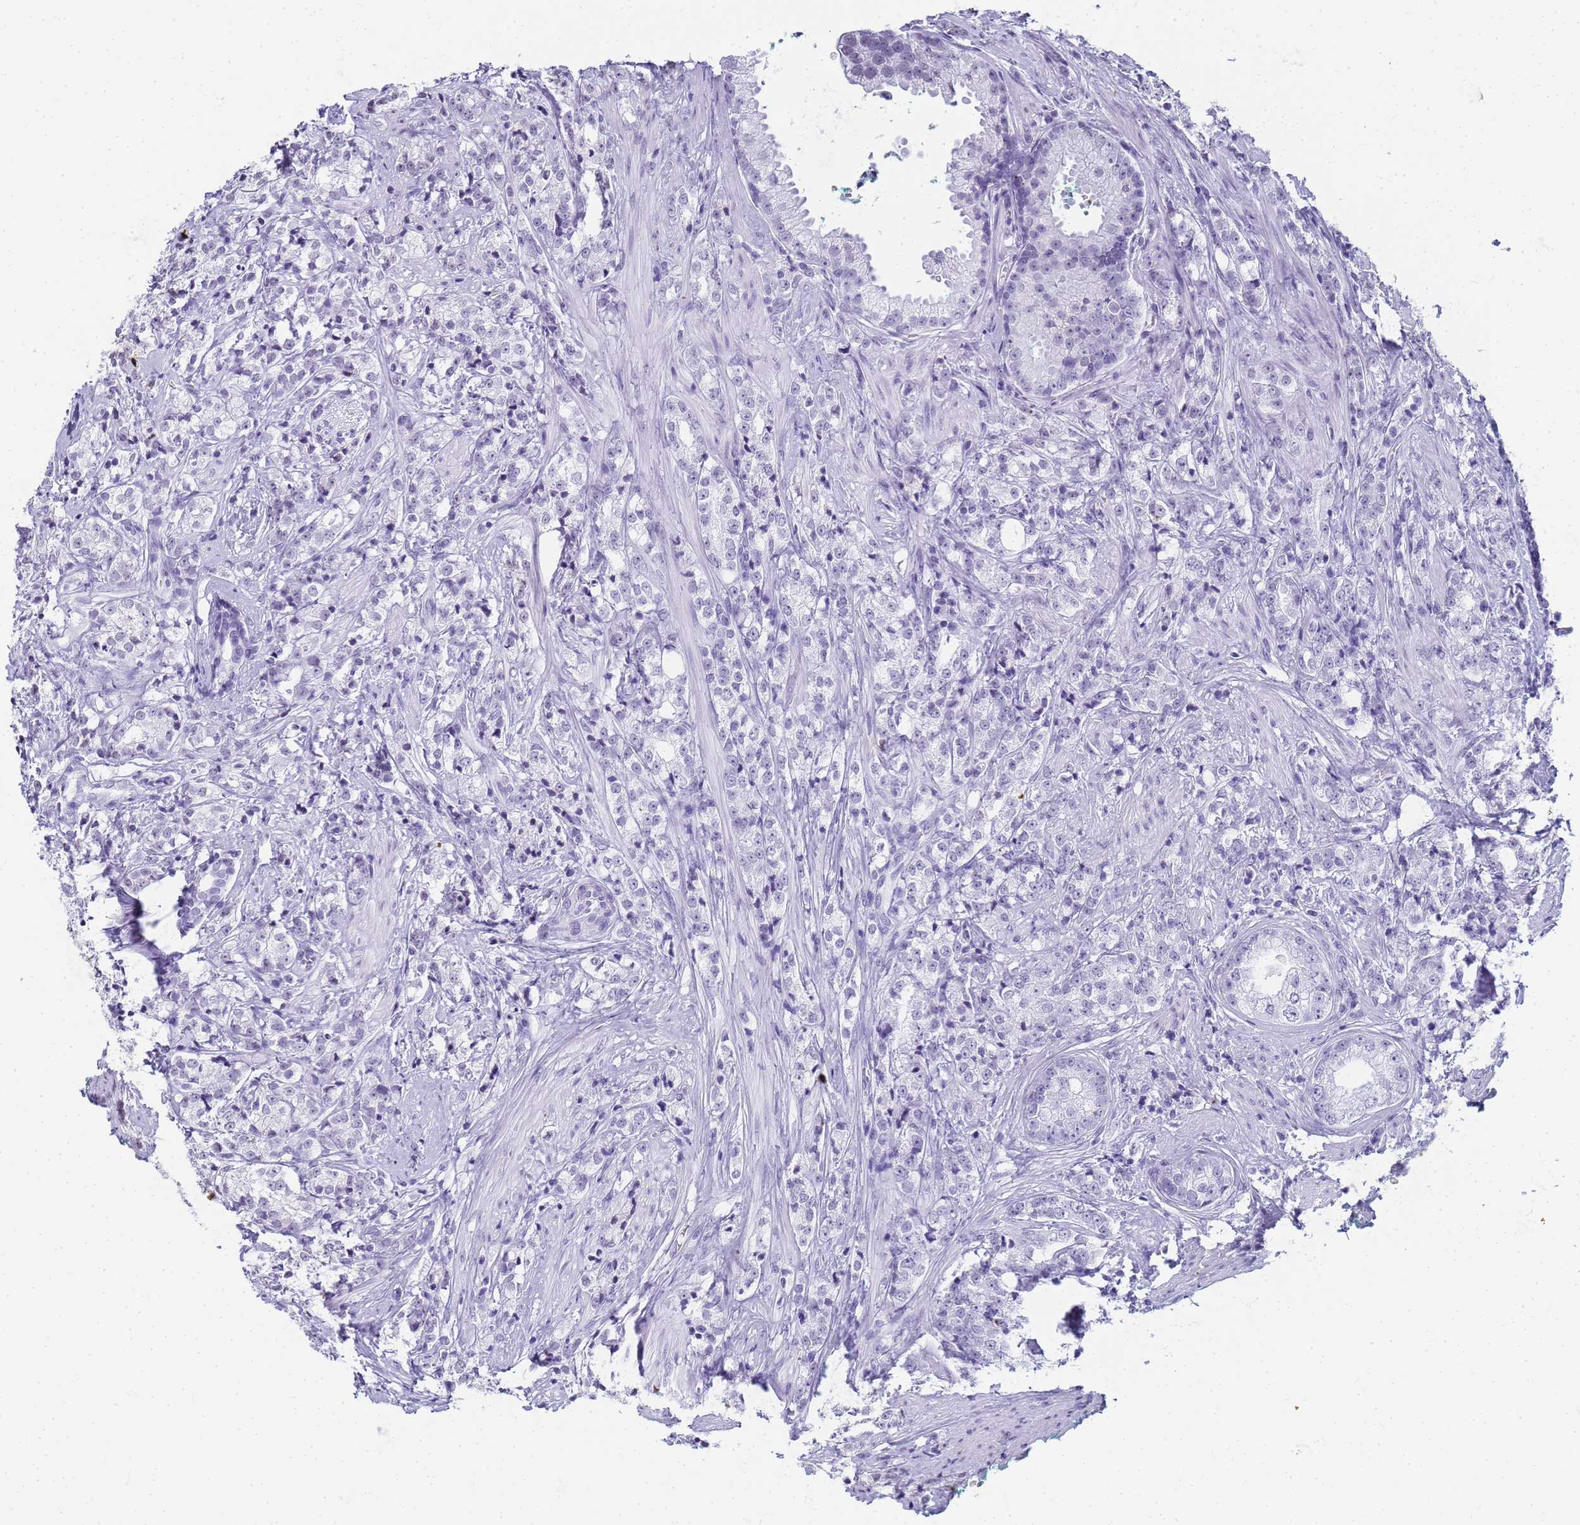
{"staining": {"intensity": "negative", "quantity": "none", "location": "none"}, "tissue": "prostate cancer", "cell_type": "Tumor cells", "image_type": "cancer", "snomed": [{"axis": "morphology", "description": "Adenocarcinoma, High grade"}, {"axis": "topography", "description": "Prostate"}], "caption": "An image of human prostate cancer (high-grade adenocarcinoma) is negative for staining in tumor cells.", "gene": "SLC7A9", "patient": {"sex": "male", "age": 69}}